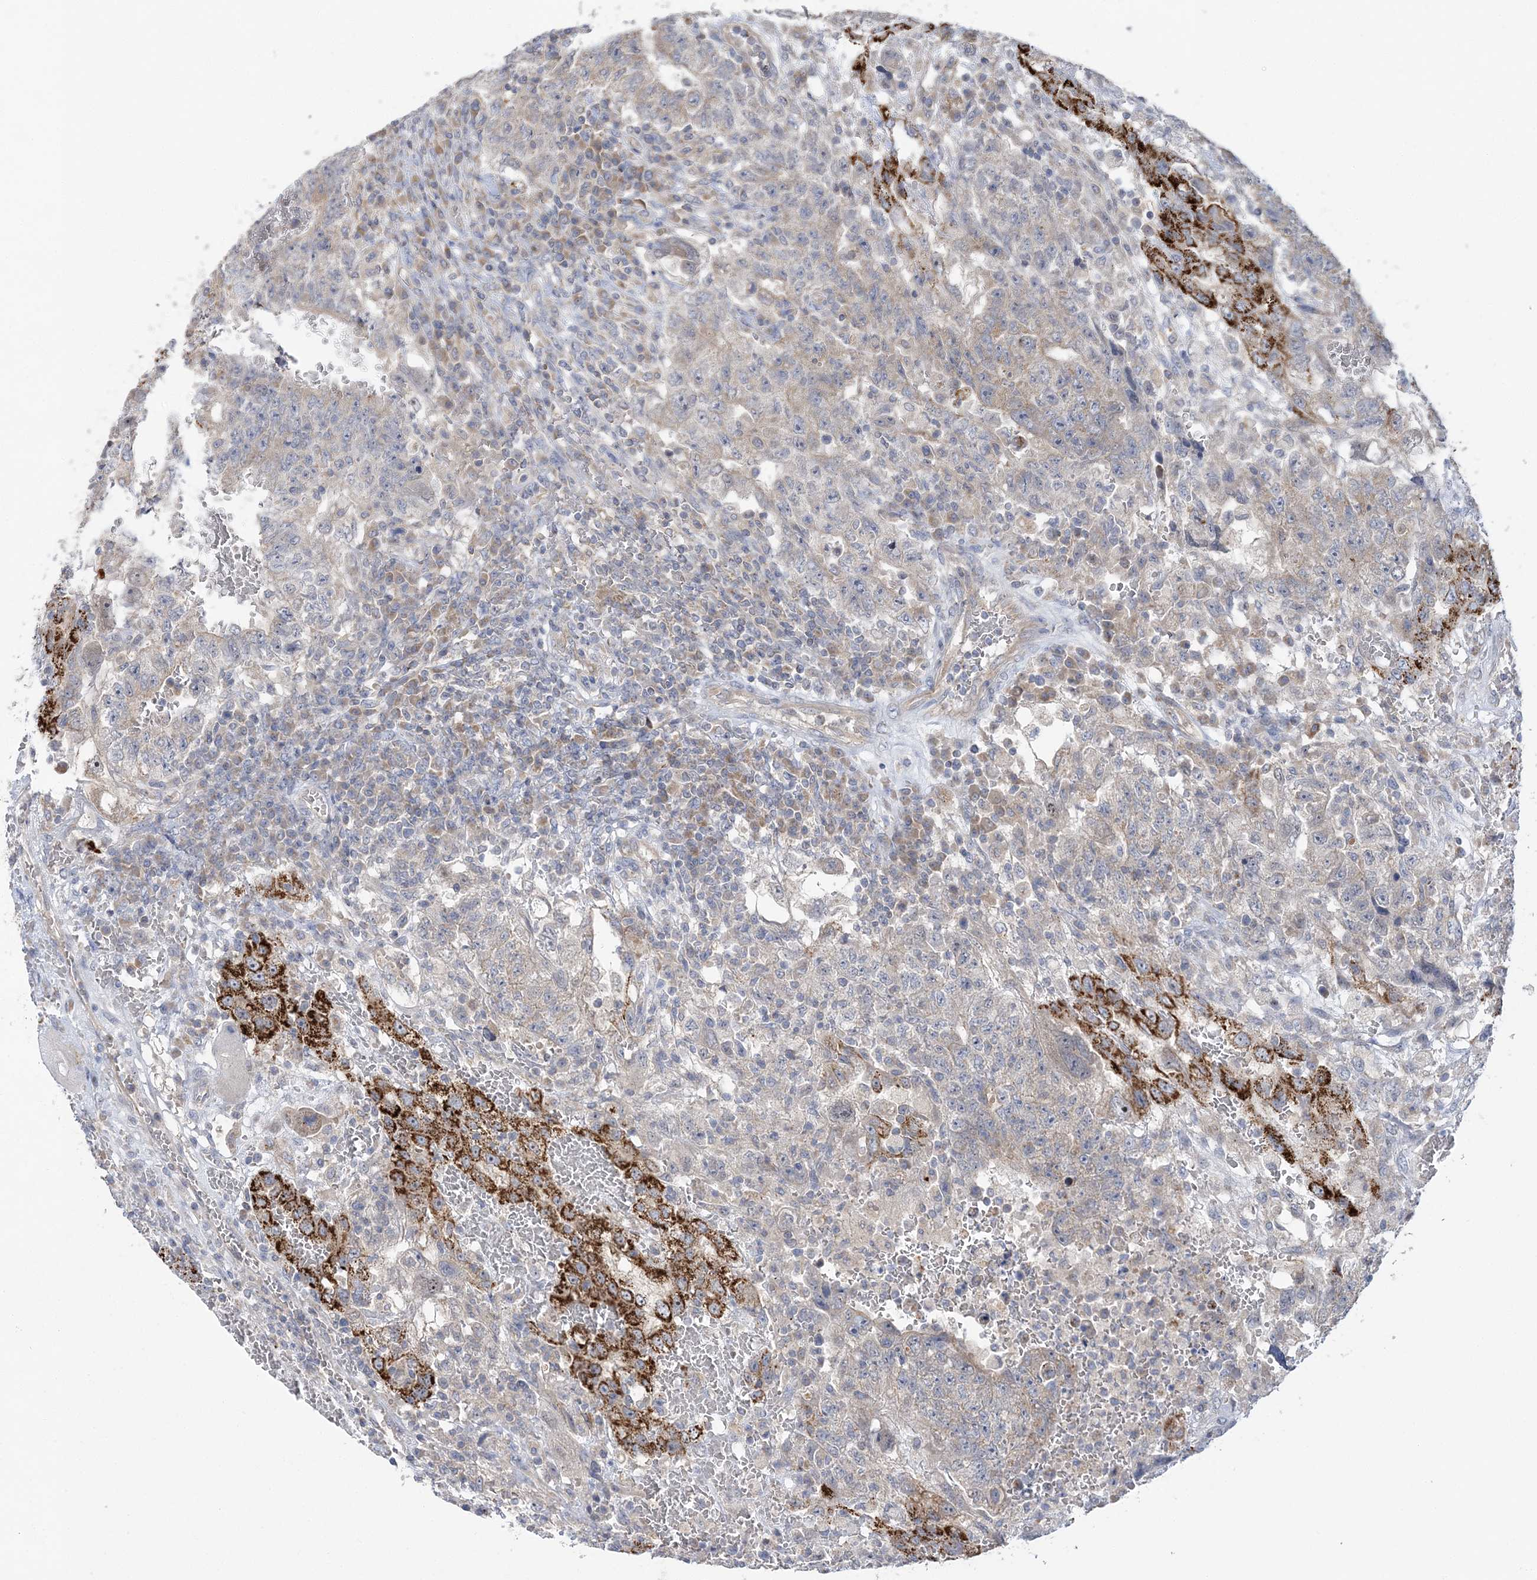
{"staining": {"intensity": "strong", "quantity": "<25%", "location": "cytoplasmic/membranous"}, "tissue": "testis cancer", "cell_type": "Tumor cells", "image_type": "cancer", "snomed": [{"axis": "morphology", "description": "Carcinoma, Embryonal, NOS"}, {"axis": "topography", "description": "Testis"}], "caption": "Protein expression analysis of embryonal carcinoma (testis) reveals strong cytoplasmic/membranous positivity in approximately <25% of tumor cells.", "gene": "MMADHC", "patient": {"sex": "male", "age": 26}}